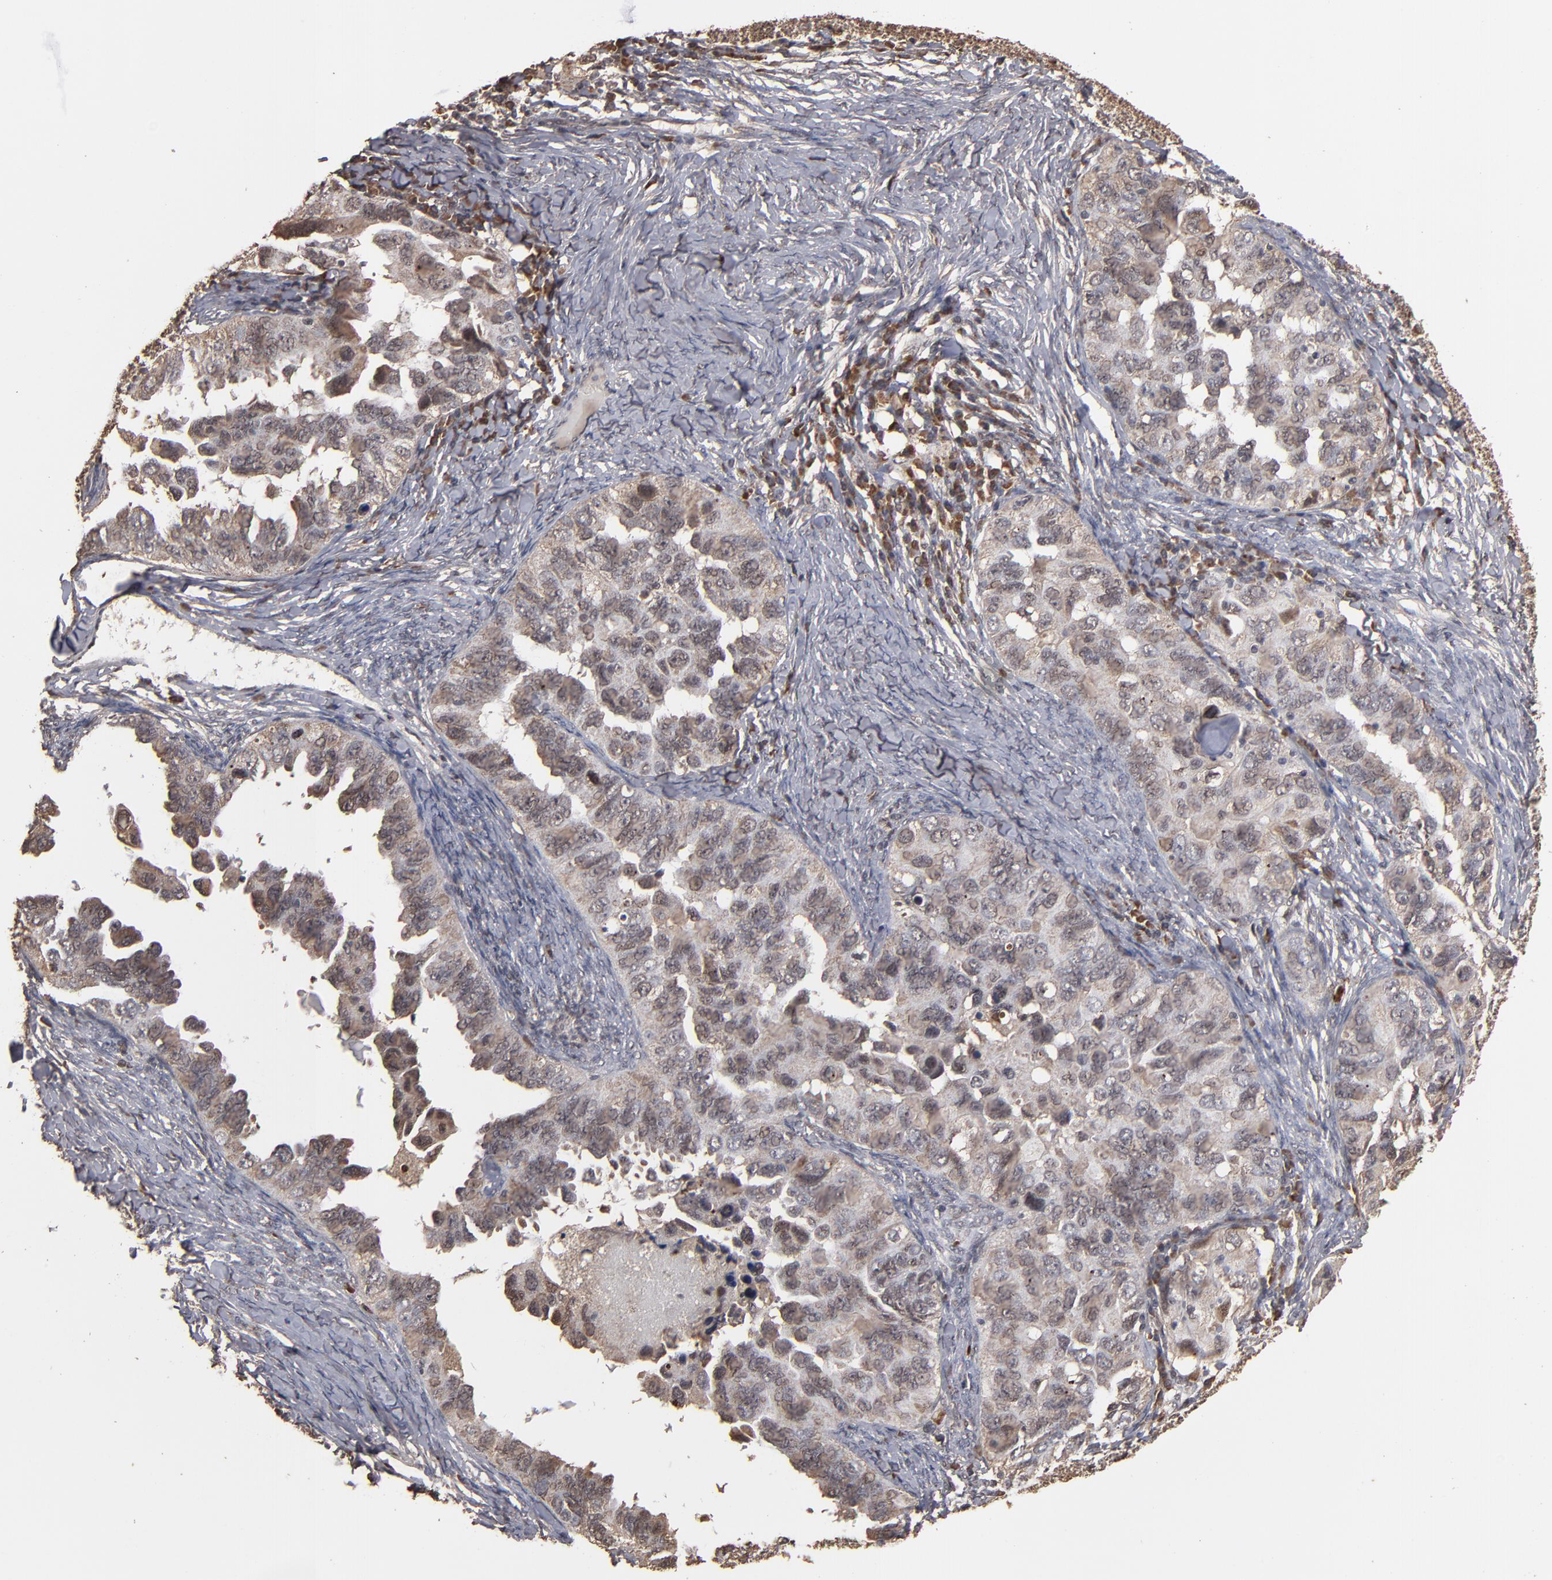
{"staining": {"intensity": "weak", "quantity": ">75%", "location": "cytoplasmic/membranous,nuclear"}, "tissue": "ovarian cancer", "cell_type": "Tumor cells", "image_type": "cancer", "snomed": [{"axis": "morphology", "description": "Cystadenocarcinoma, serous, NOS"}, {"axis": "topography", "description": "Ovary"}], "caption": "High-power microscopy captured an IHC photomicrograph of ovarian cancer, revealing weak cytoplasmic/membranous and nuclear positivity in about >75% of tumor cells. (DAB (3,3'-diaminobenzidine) IHC with brightfield microscopy, high magnification).", "gene": "NXF2B", "patient": {"sex": "female", "age": 82}}